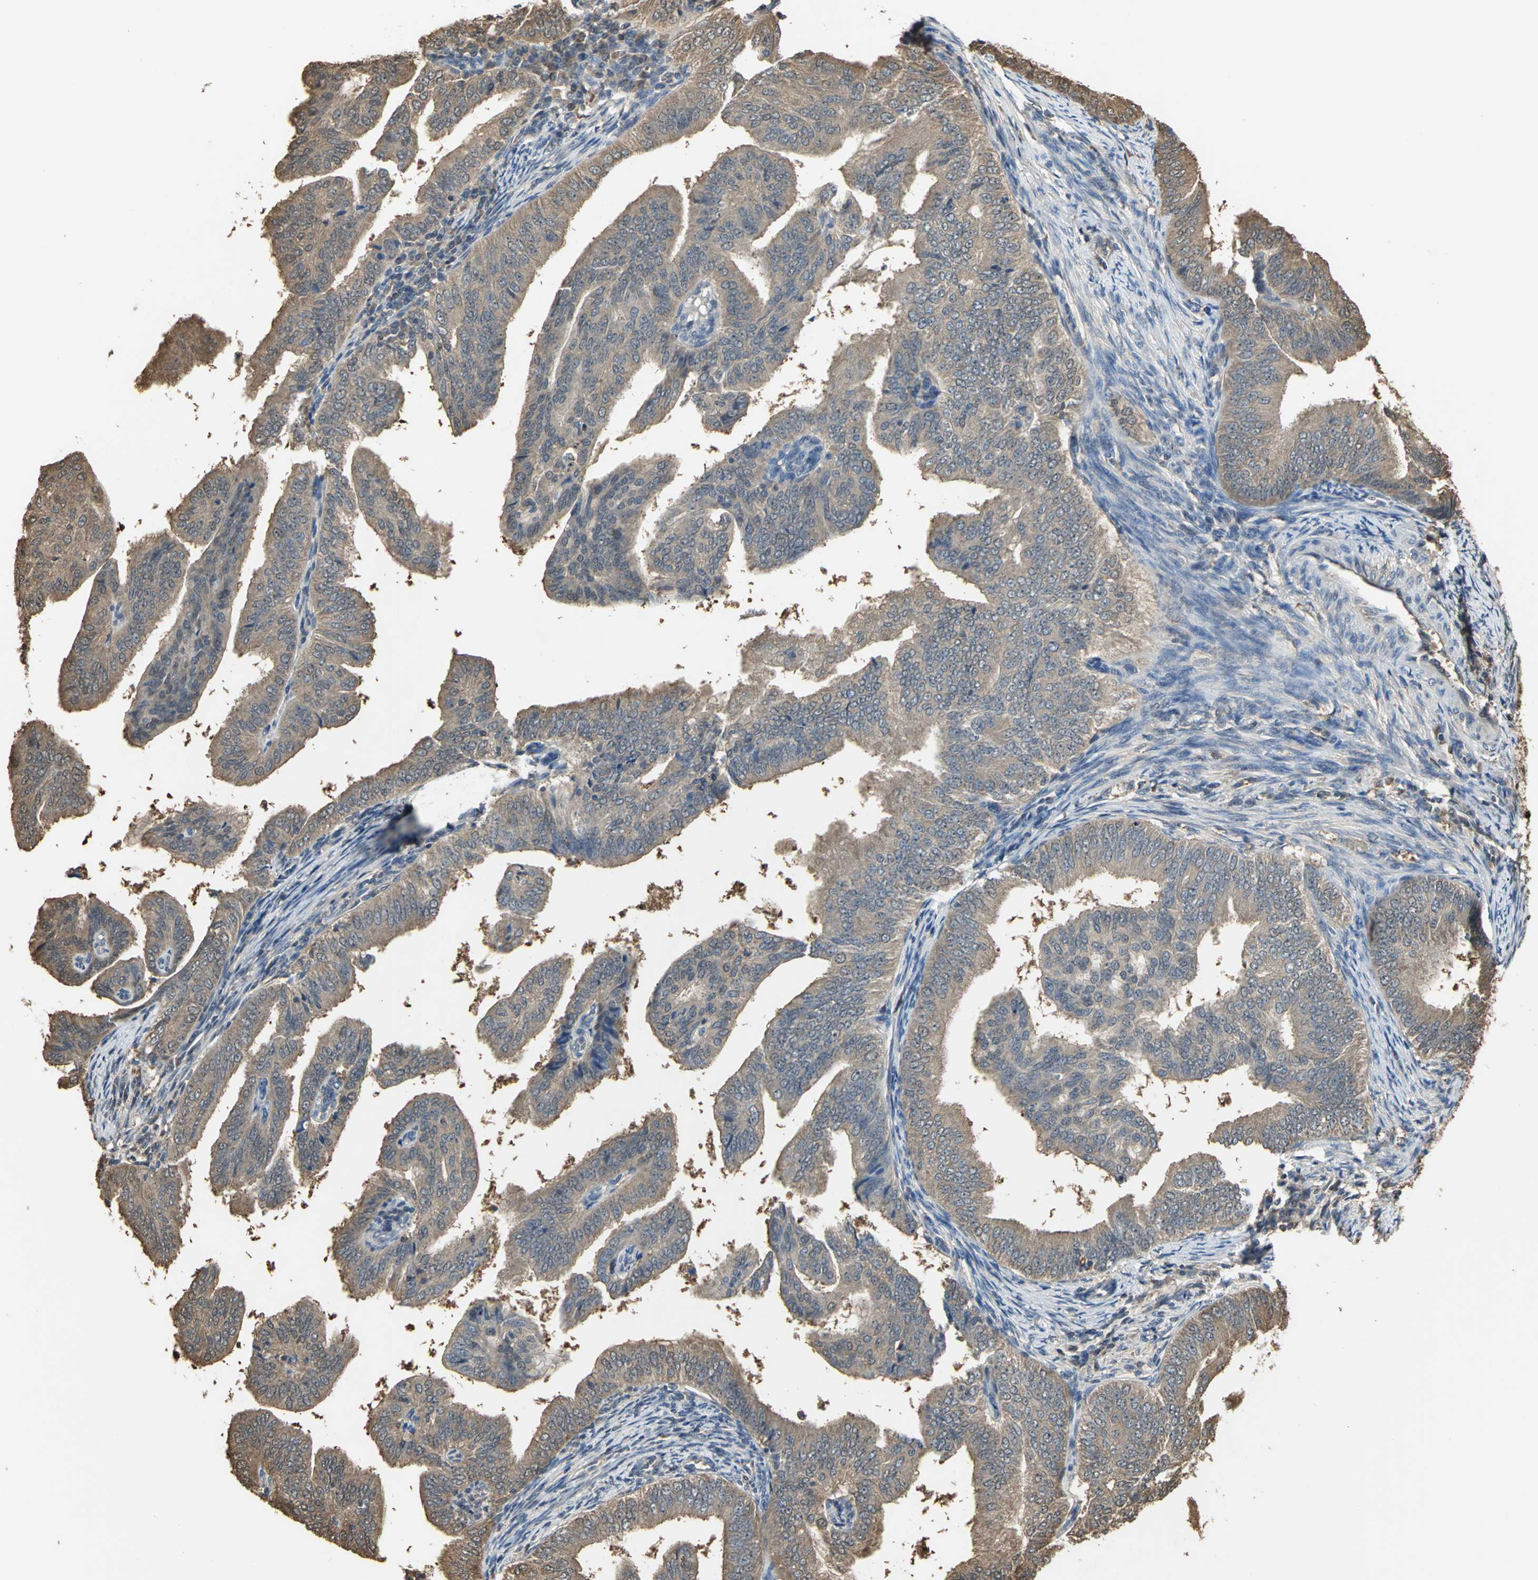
{"staining": {"intensity": "moderate", "quantity": ">75%", "location": "cytoplasmic/membranous"}, "tissue": "endometrial cancer", "cell_type": "Tumor cells", "image_type": "cancer", "snomed": [{"axis": "morphology", "description": "Adenocarcinoma, NOS"}, {"axis": "topography", "description": "Endometrium"}], "caption": "Endometrial cancer was stained to show a protein in brown. There is medium levels of moderate cytoplasmic/membranous positivity in about >75% of tumor cells.", "gene": "PARK7", "patient": {"sex": "female", "age": 58}}